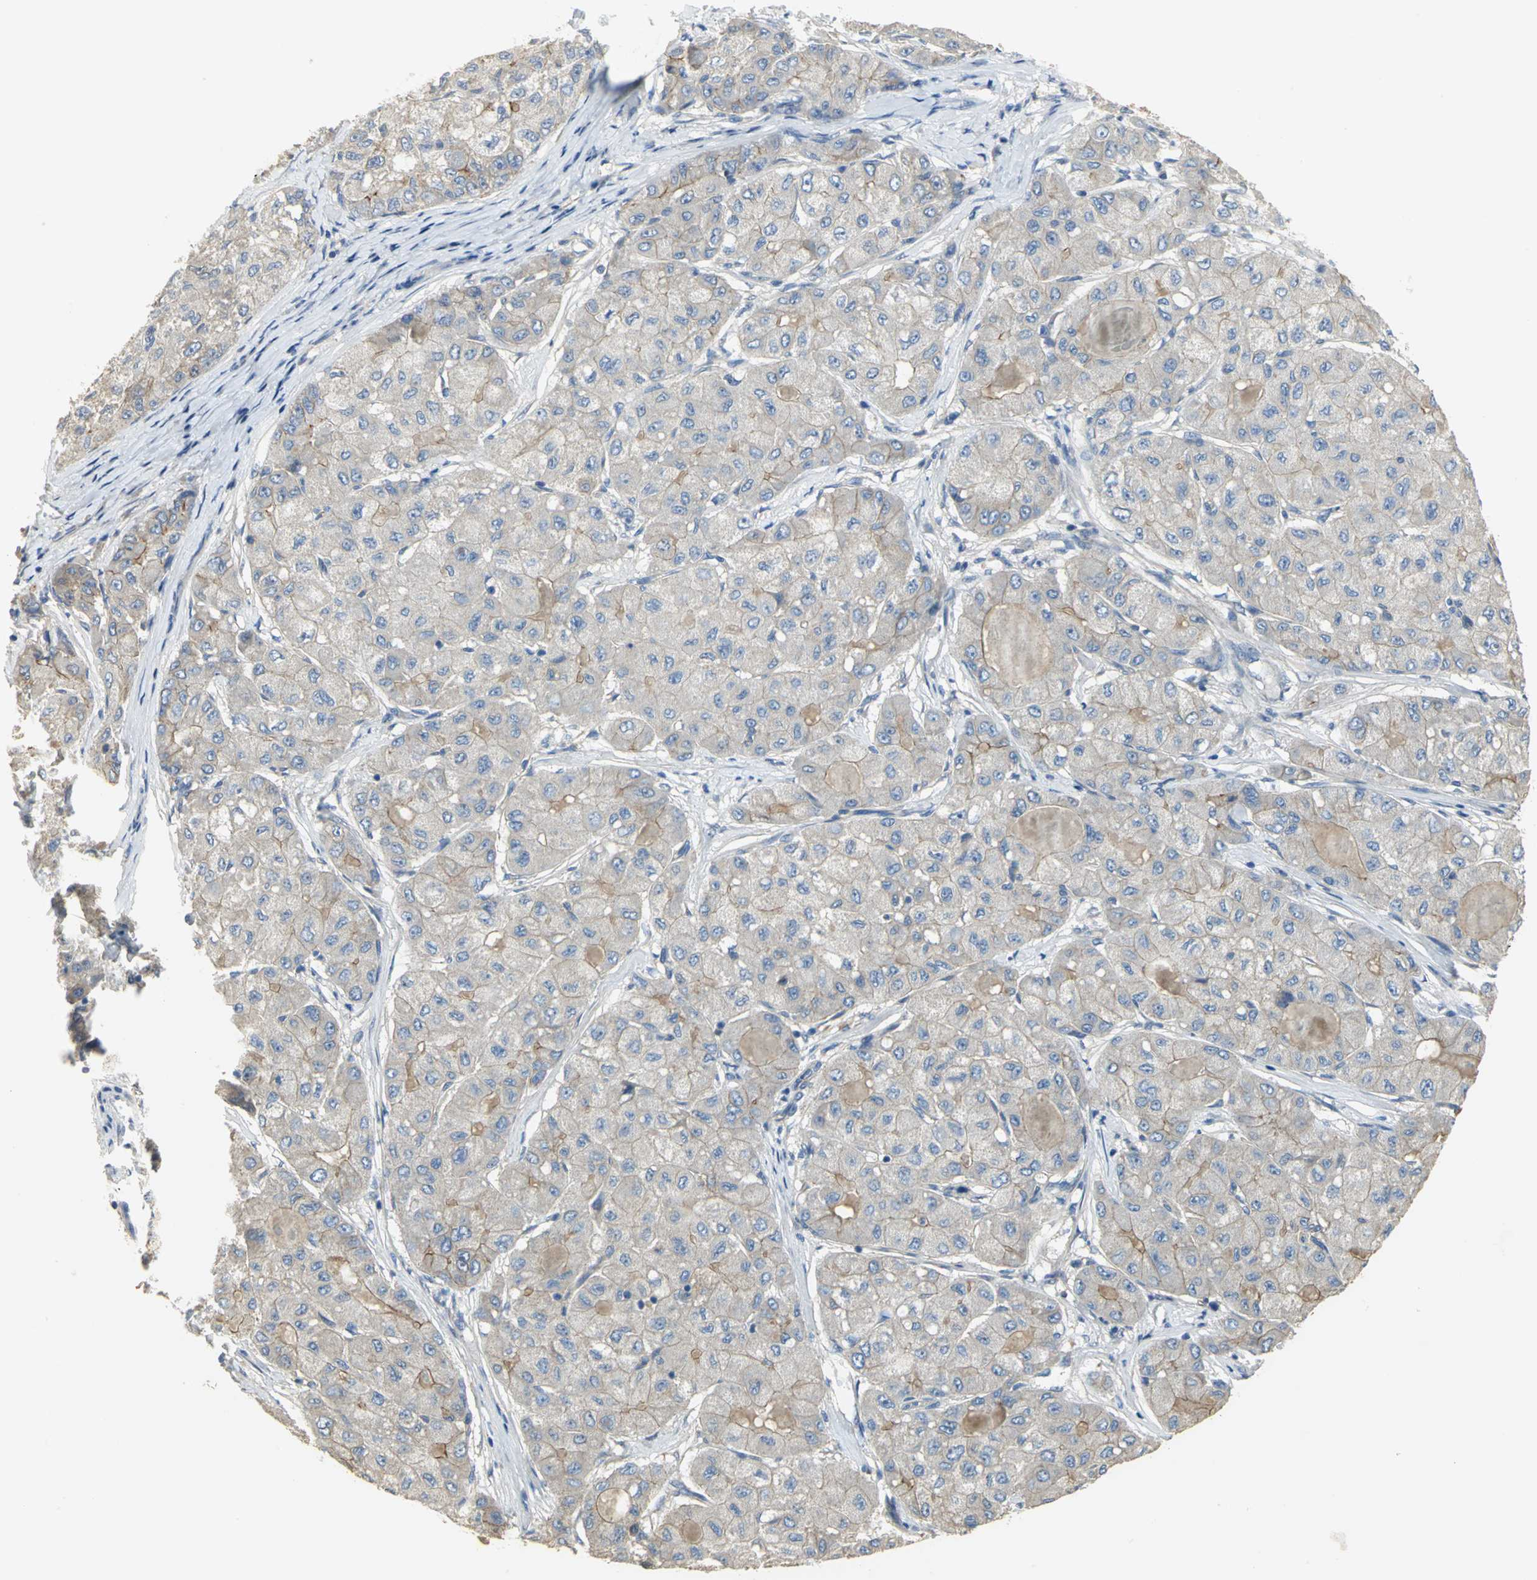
{"staining": {"intensity": "weak", "quantity": "<25%", "location": "cytoplasmic/membranous"}, "tissue": "liver cancer", "cell_type": "Tumor cells", "image_type": "cancer", "snomed": [{"axis": "morphology", "description": "Carcinoma, Hepatocellular, NOS"}, {"axis": "topography", "description": "Liver"}], "caption": "Micrograph shows no significant protein expression in tumor cells of liver cancer. (Brightfield microscopy of DAB (3,3'-diaminobenzidine) immunohistochemistry (IHC) at high magnification).", "gene": "HTR1F", "patient": {"sex": "male", "age": 80}}